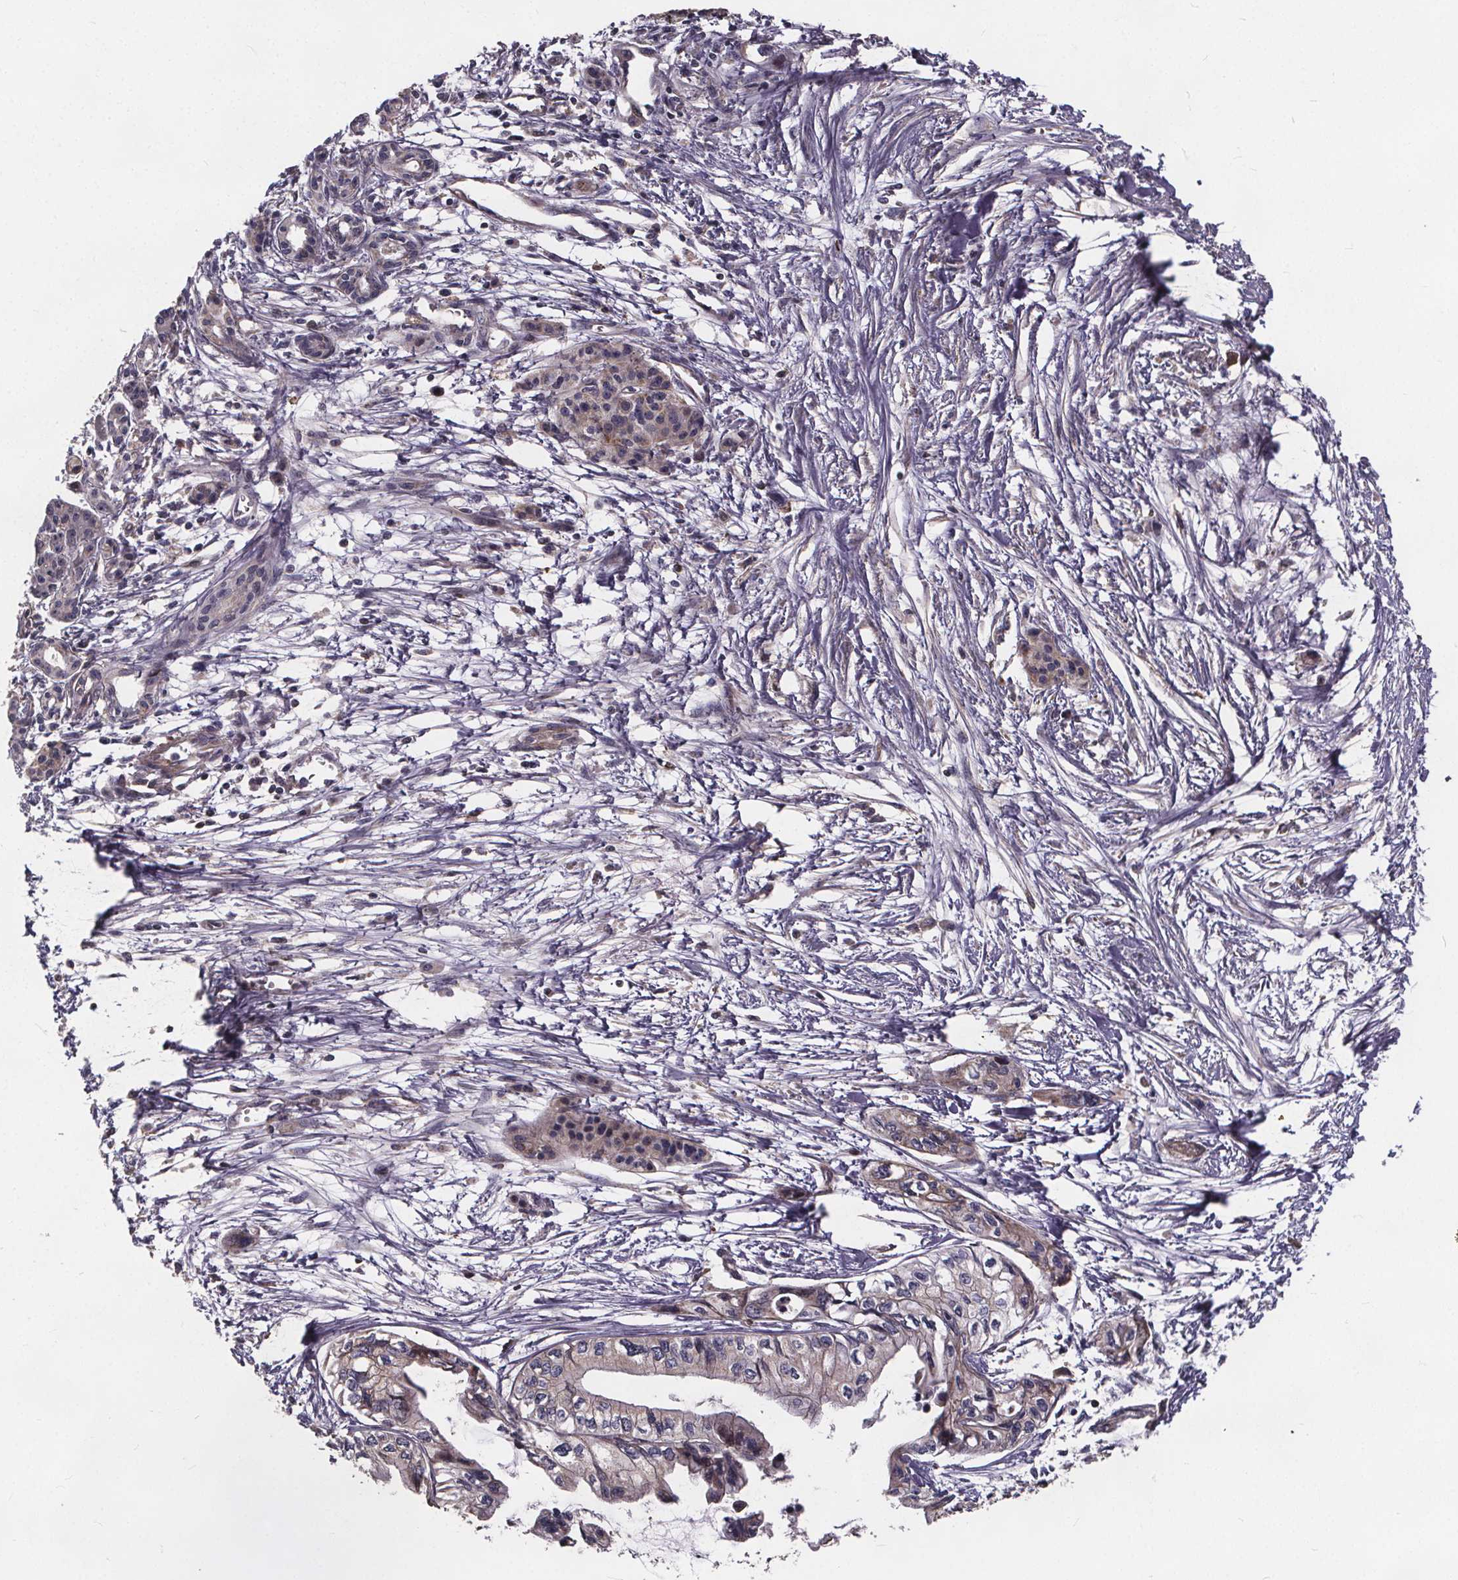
{"staining": {"intensity": "weak", "quantity": "<25%", "location": "cytoplasmic/membranous"}, "tissue": "pancreatic cancer", "cell_type": "Tumor cells", "image_type": "cancer", "snomed": [{"axis": "morphology", "description": "Adenocarcinoma, NOS"}, {"axis": "topography", "description": "Pancreas"}], "caption": "High magnification brightfield microscopy of pancreatic cancer (adenocarcinoma) stained with DAB (3,3'-diaminobenzidine) (brown) and counterstained with hematoxylin (blue): tumor cells show no significant positivity.", "gene": "YME1L1", "patient": {"sex": "female", "age": 76}}